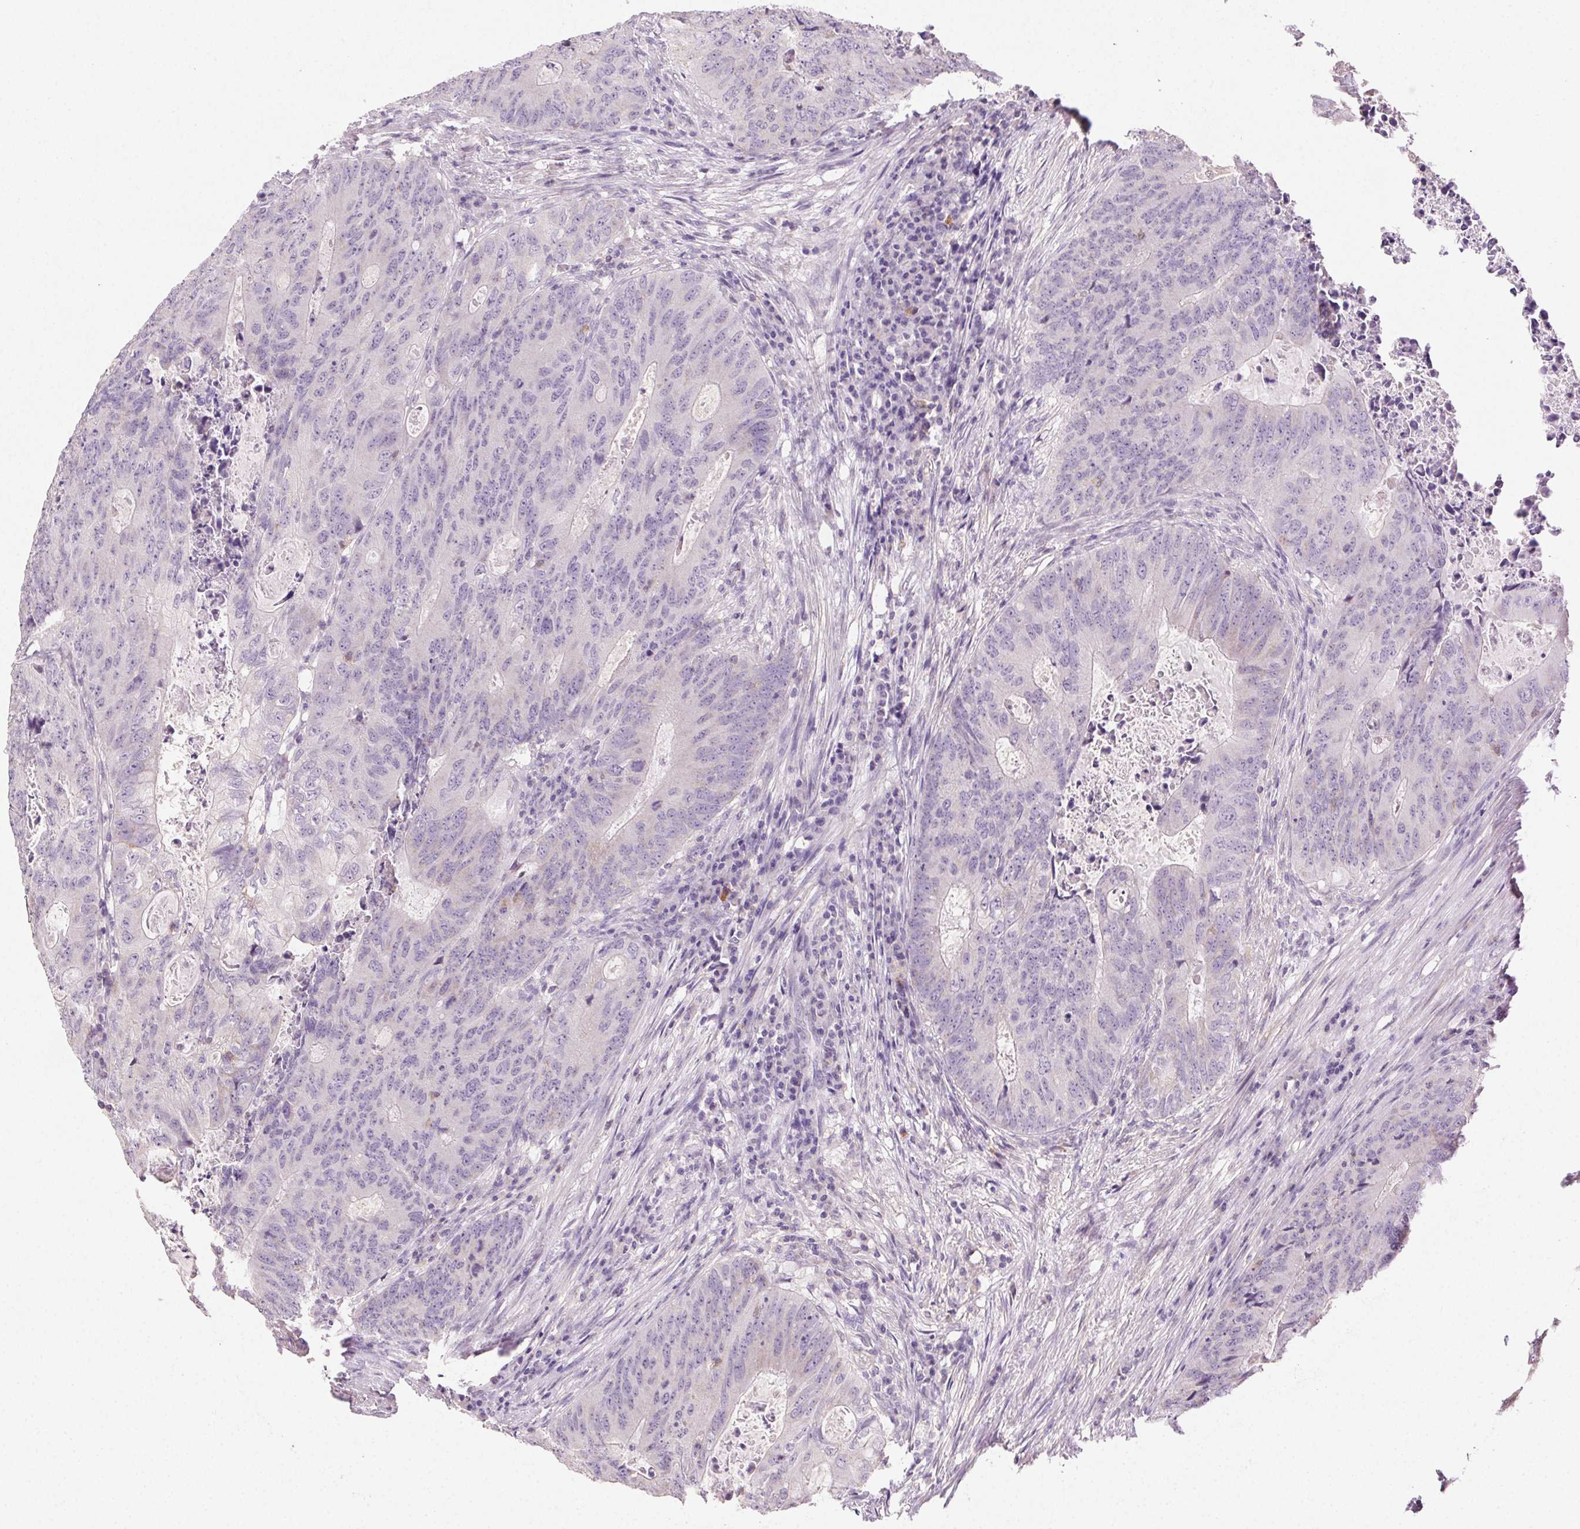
{"staining": {"intensity": "negative", "quantity": "none", "location": "none"}, "tissue": "colorectal cancer", "cell_type": "Tumor cells", "image_type": "cancer", "snomed": [{"axis": "morphology", "description": "Adenocarcinoma, NOS"}, {"axis": "topography", "description": "Colon"}], "caption": "DAB immunohistochemical staining of human colorectal adenocarcinoma demonstrates no significant expression in tumor cells. (Brightfield microscopy of DAB (3,3'-diaminobenzidine) immunohistochemistry (IHC) at high magnification).", "gene": "AKAP5", "patient": {"sex": "male", "age": 67}}